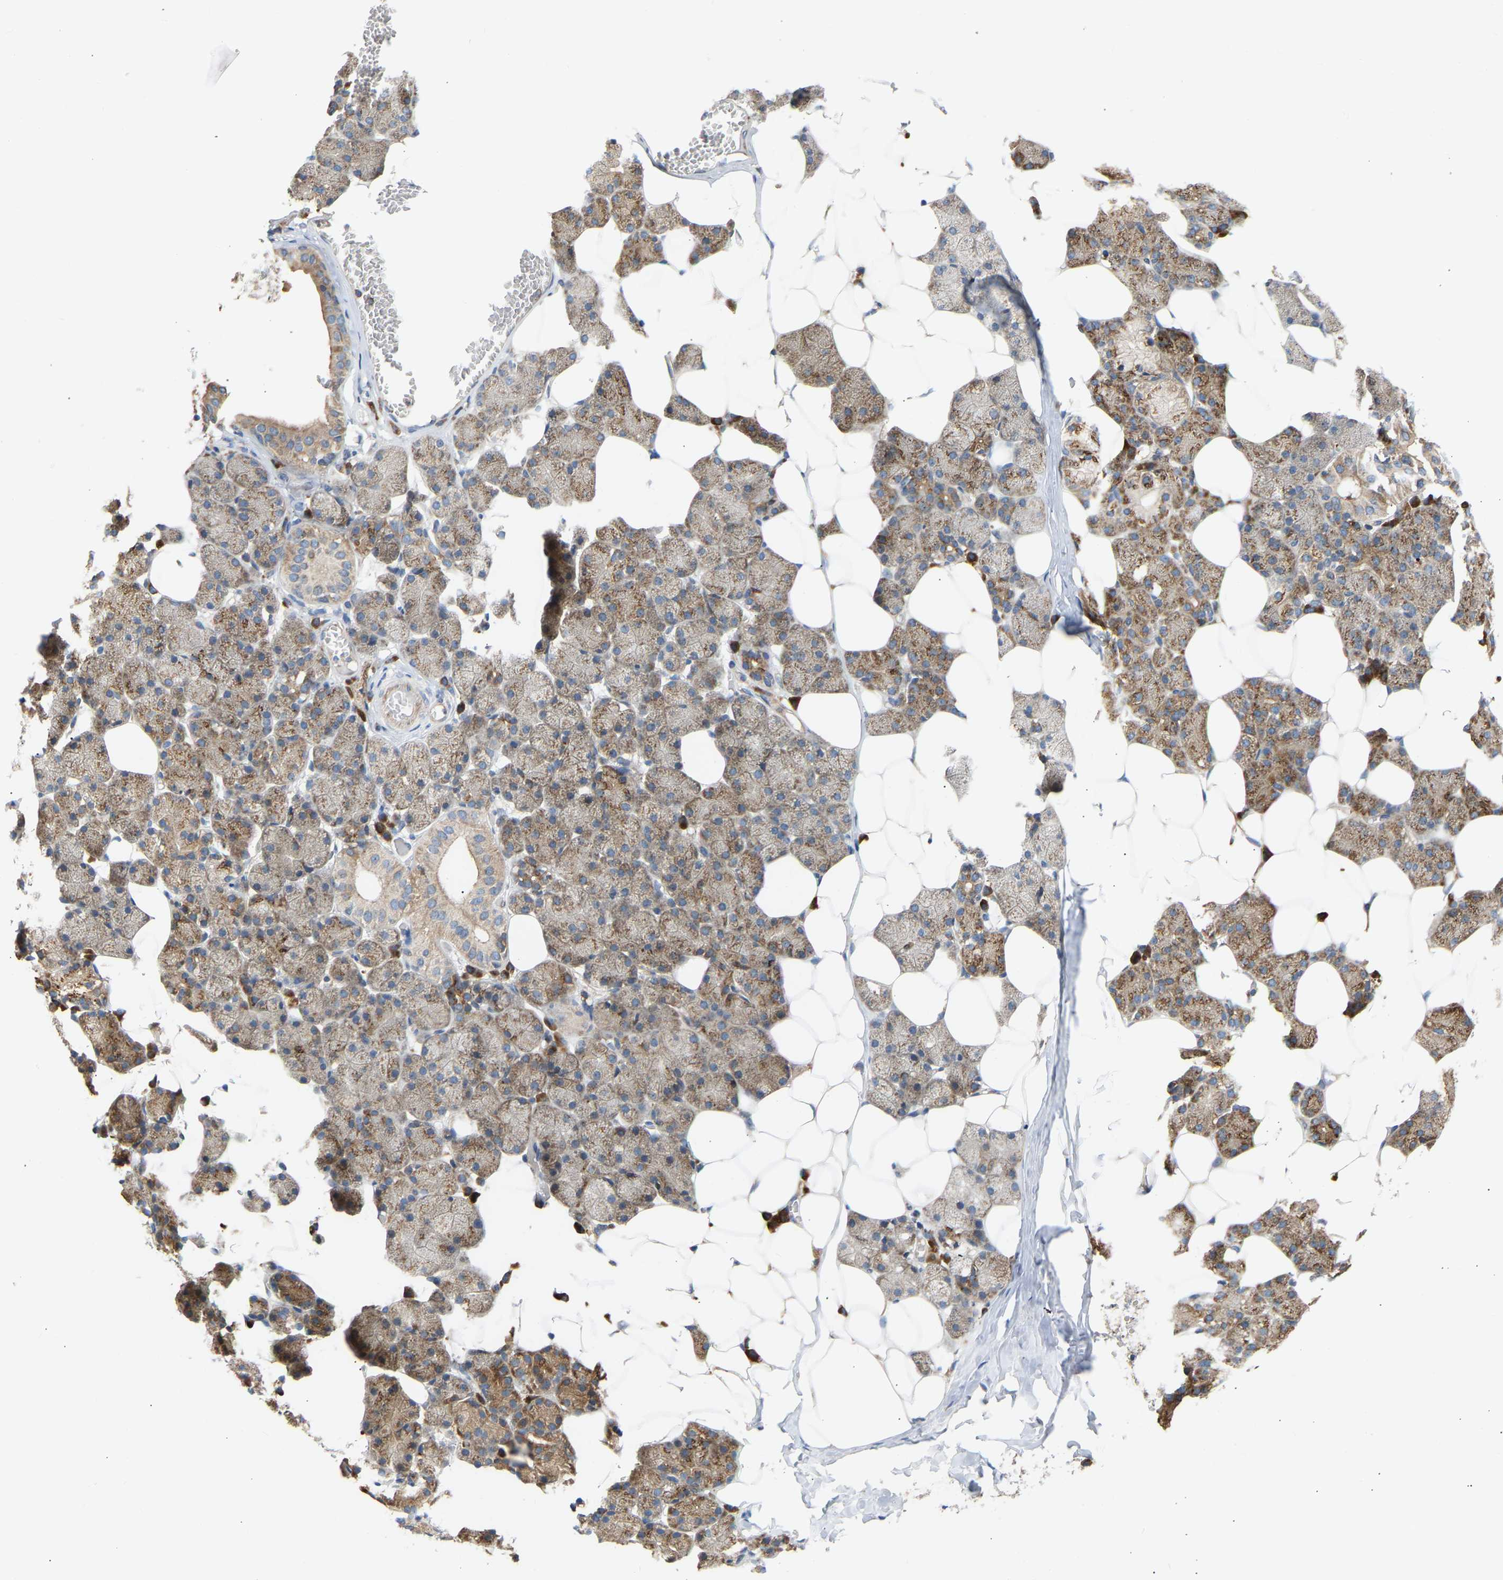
{"staining": {"intensity": "moderate", "quantity": ">75%", "location": "cytoplasmic/membranous"}, "tissue": "salivary gland", "cell_type": "Glandular cells", "image_type": "normal", "snomed": [{"axis": "morphology", "description": "Normal tissue, NOS"}, {"axis": "topography", "description": "Salivary gland"}], "caption": "DAB (3,3'-diaminobenzidine) immunohistochemical staining of unremarkable salivary gland demonstrates moderate cytoplasmic/membranous protein staining in about >75% of glandular cells.", "gene": "GCN1", "patient": {"sex": "female", "age": 33}}